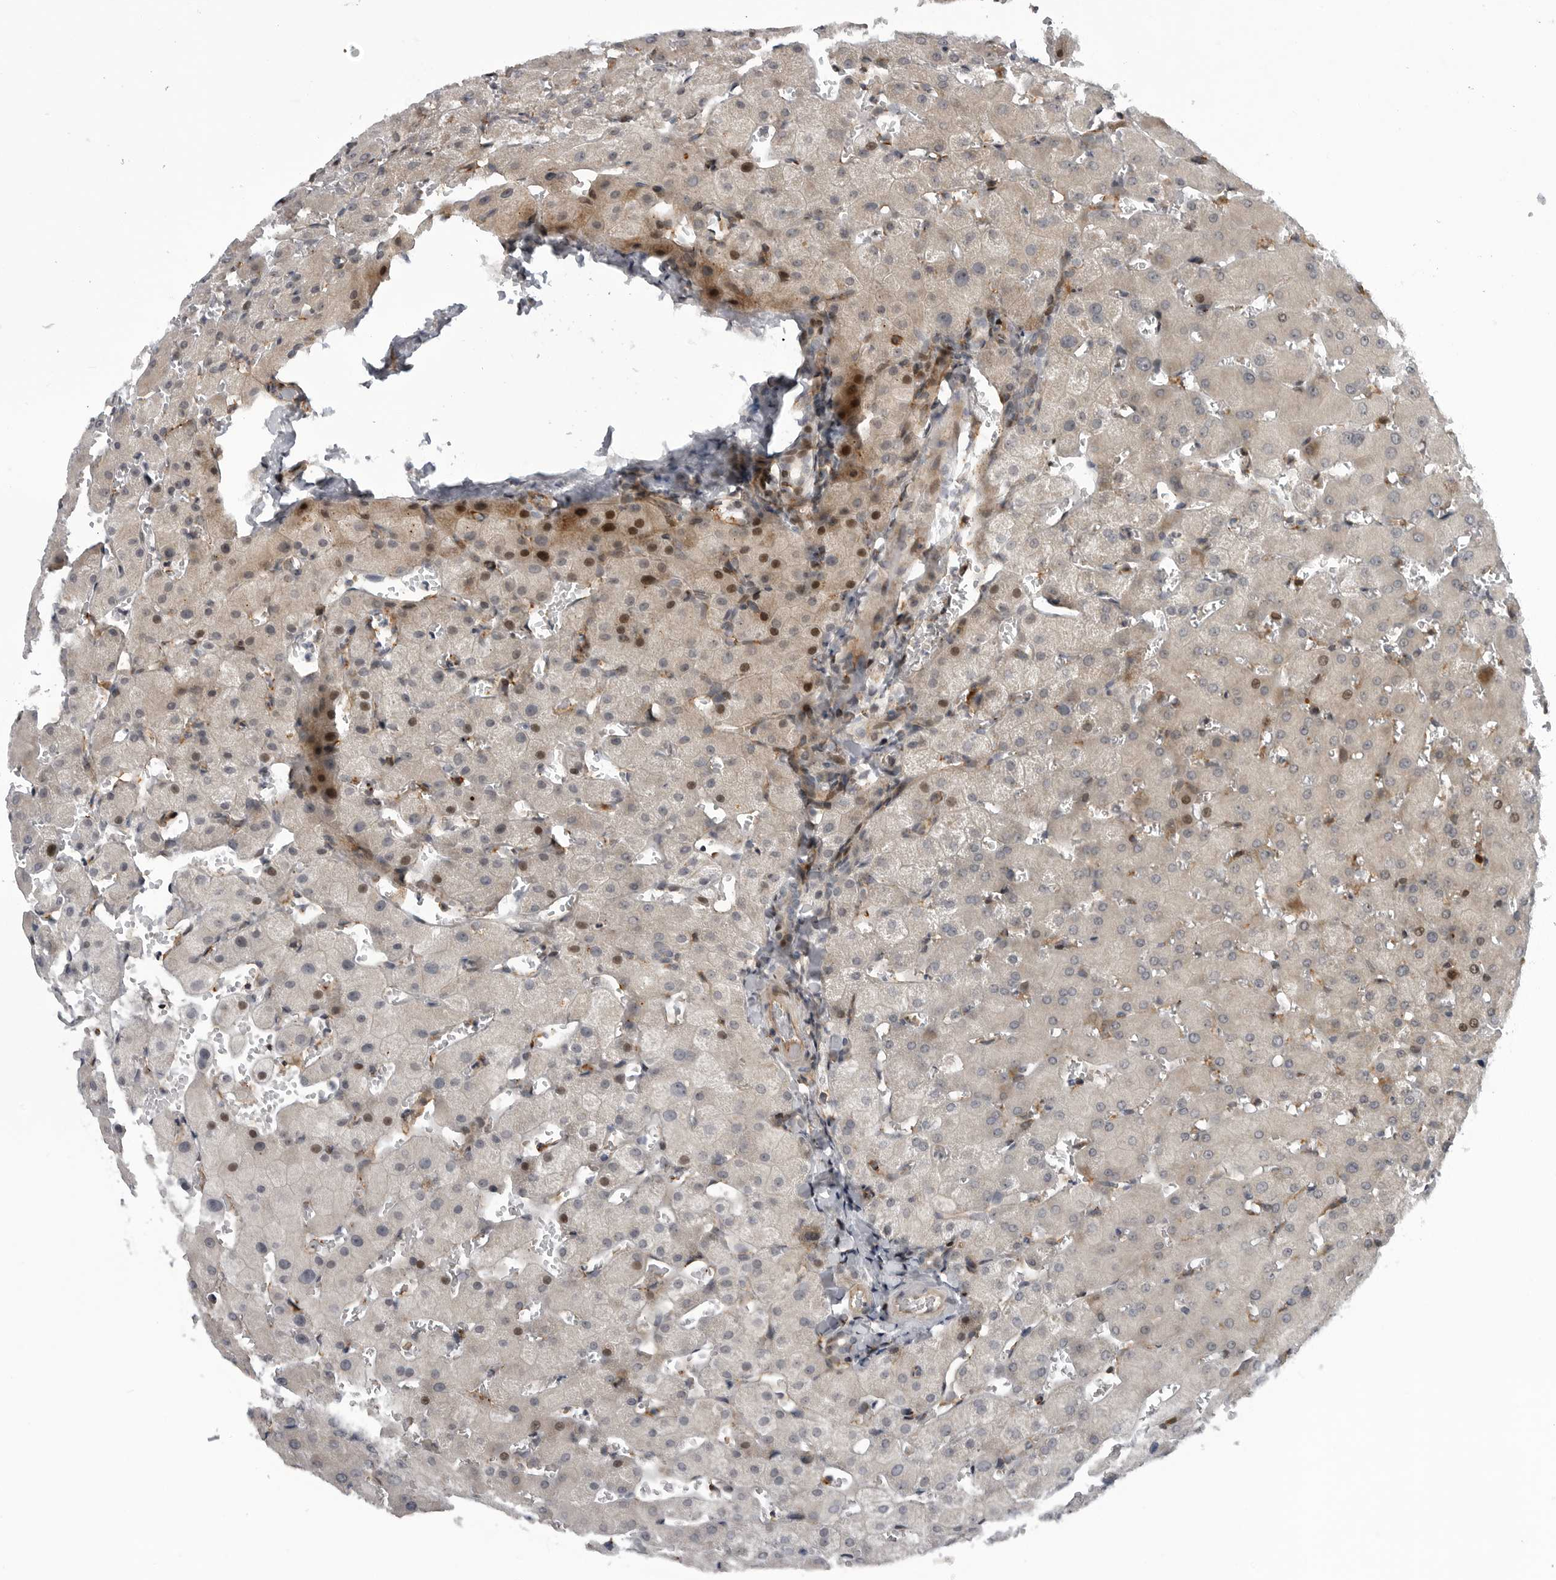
{"staining": {"intensity": "negative", "quantity": "none", "location": "none"}, "tissue": "liver", "cell_type": "Cholangiocytes", "image_type": "normal", "snomed": [{"axis": "morphology", "description": "Normal tissue, NOS"}, {"axis": "topography", "description": "Liver"}], "caption": "Cholangiocytes show no significant expression in normal liver. The staining is performed using DAB (3,3'-diaminobenzidine) brown chromogen with nuclei counter-stained in using hematoxylin.", "gene": "ABL1", "patient": {"sex": "female", "age": 63}}